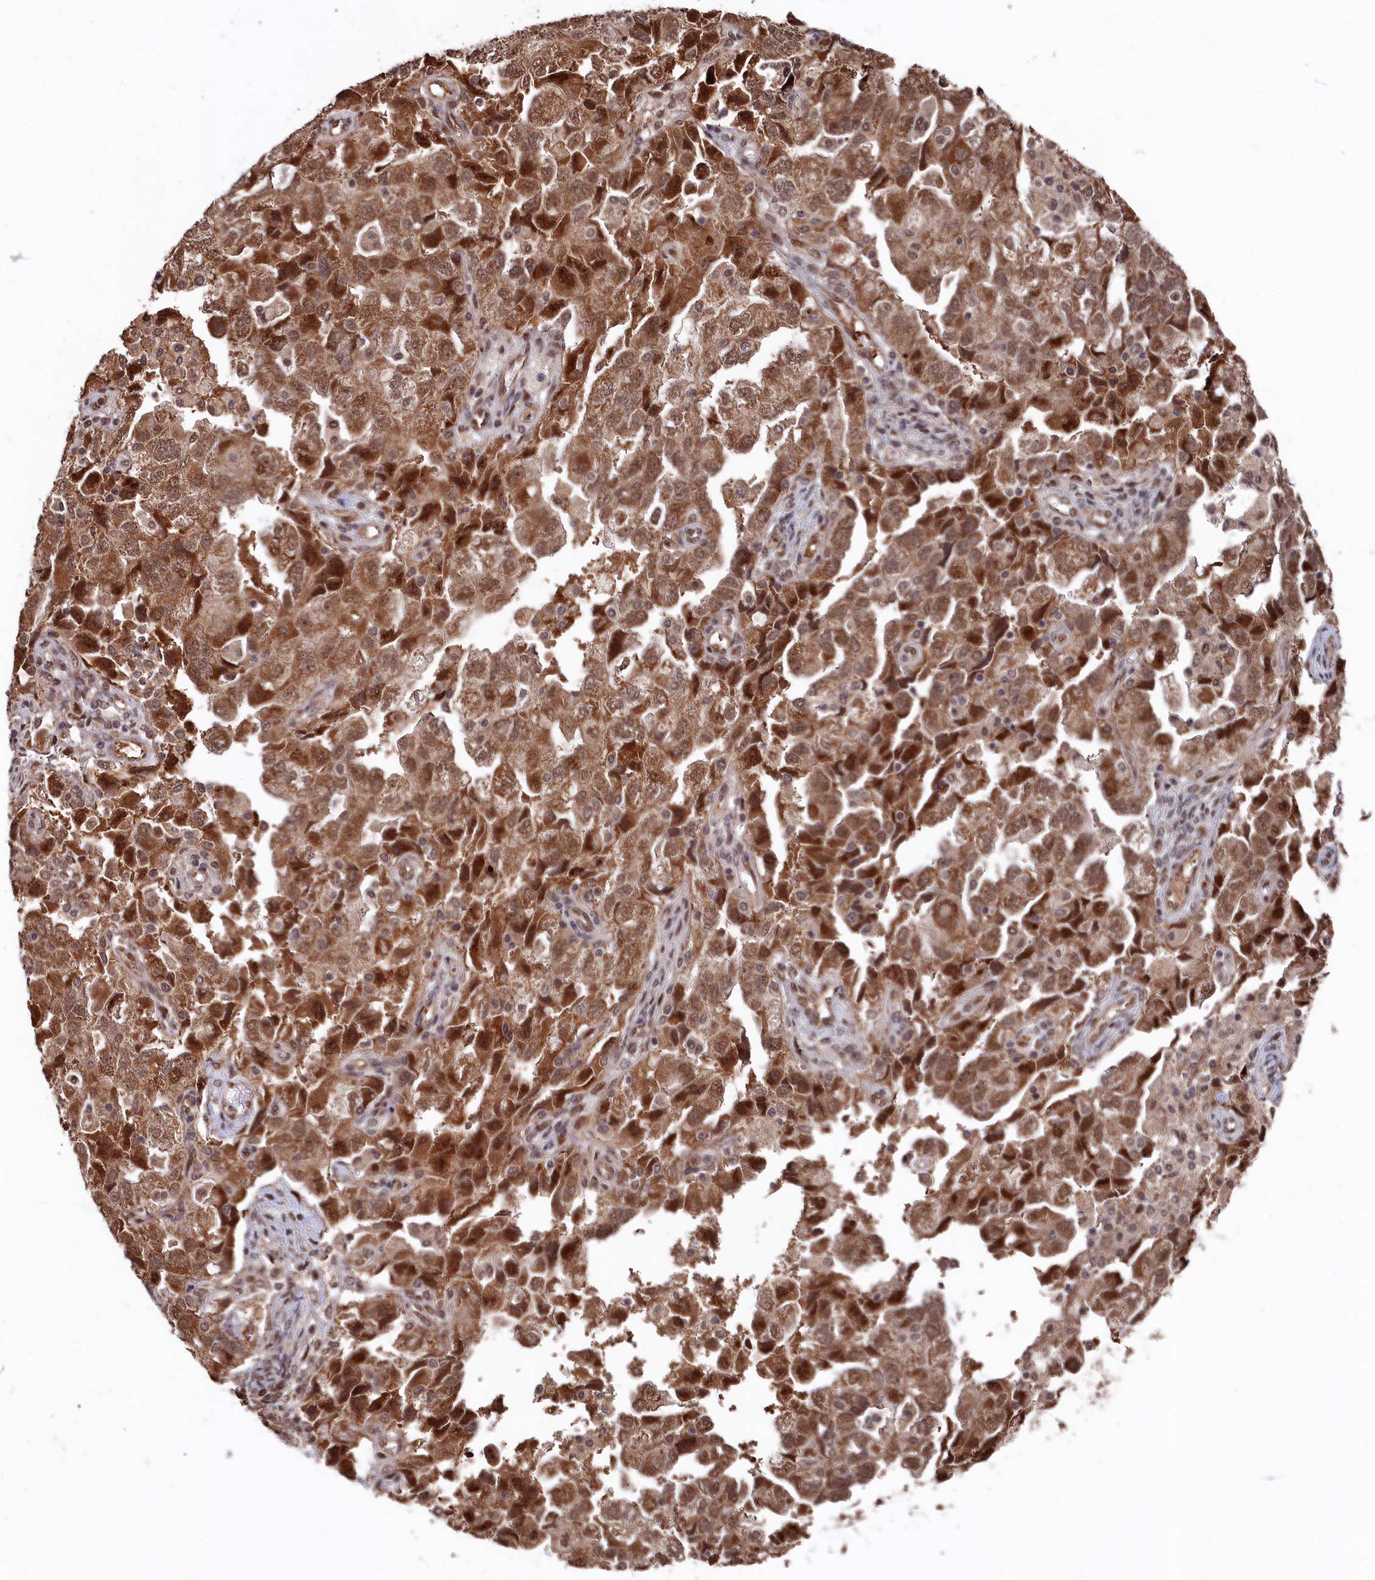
{"staining": {"intensity": "strong", "quantity": ">75%", "location": "cytoplasmic/membranous,nuclear"}, "tissue": "ovarian cancer", "cell_type": "Tumor cells", "image_type": "cancer", "snomed": [{"axis": "morphology", "description": "Carcinoma, NOS"}, {"axis": "morphology", "description": "Cystadenocarcinoma, serous, NOS"}, {"axis": "topography", "description": "Ovary"}], "caption": "A brown stain highlights strong cytoplasmic/membranous and nuclear expression of a protein in carcinoma (ovarian) tumor cells.", "gene": "CLPX", "patient": {"sex": "female", "age": 69}}